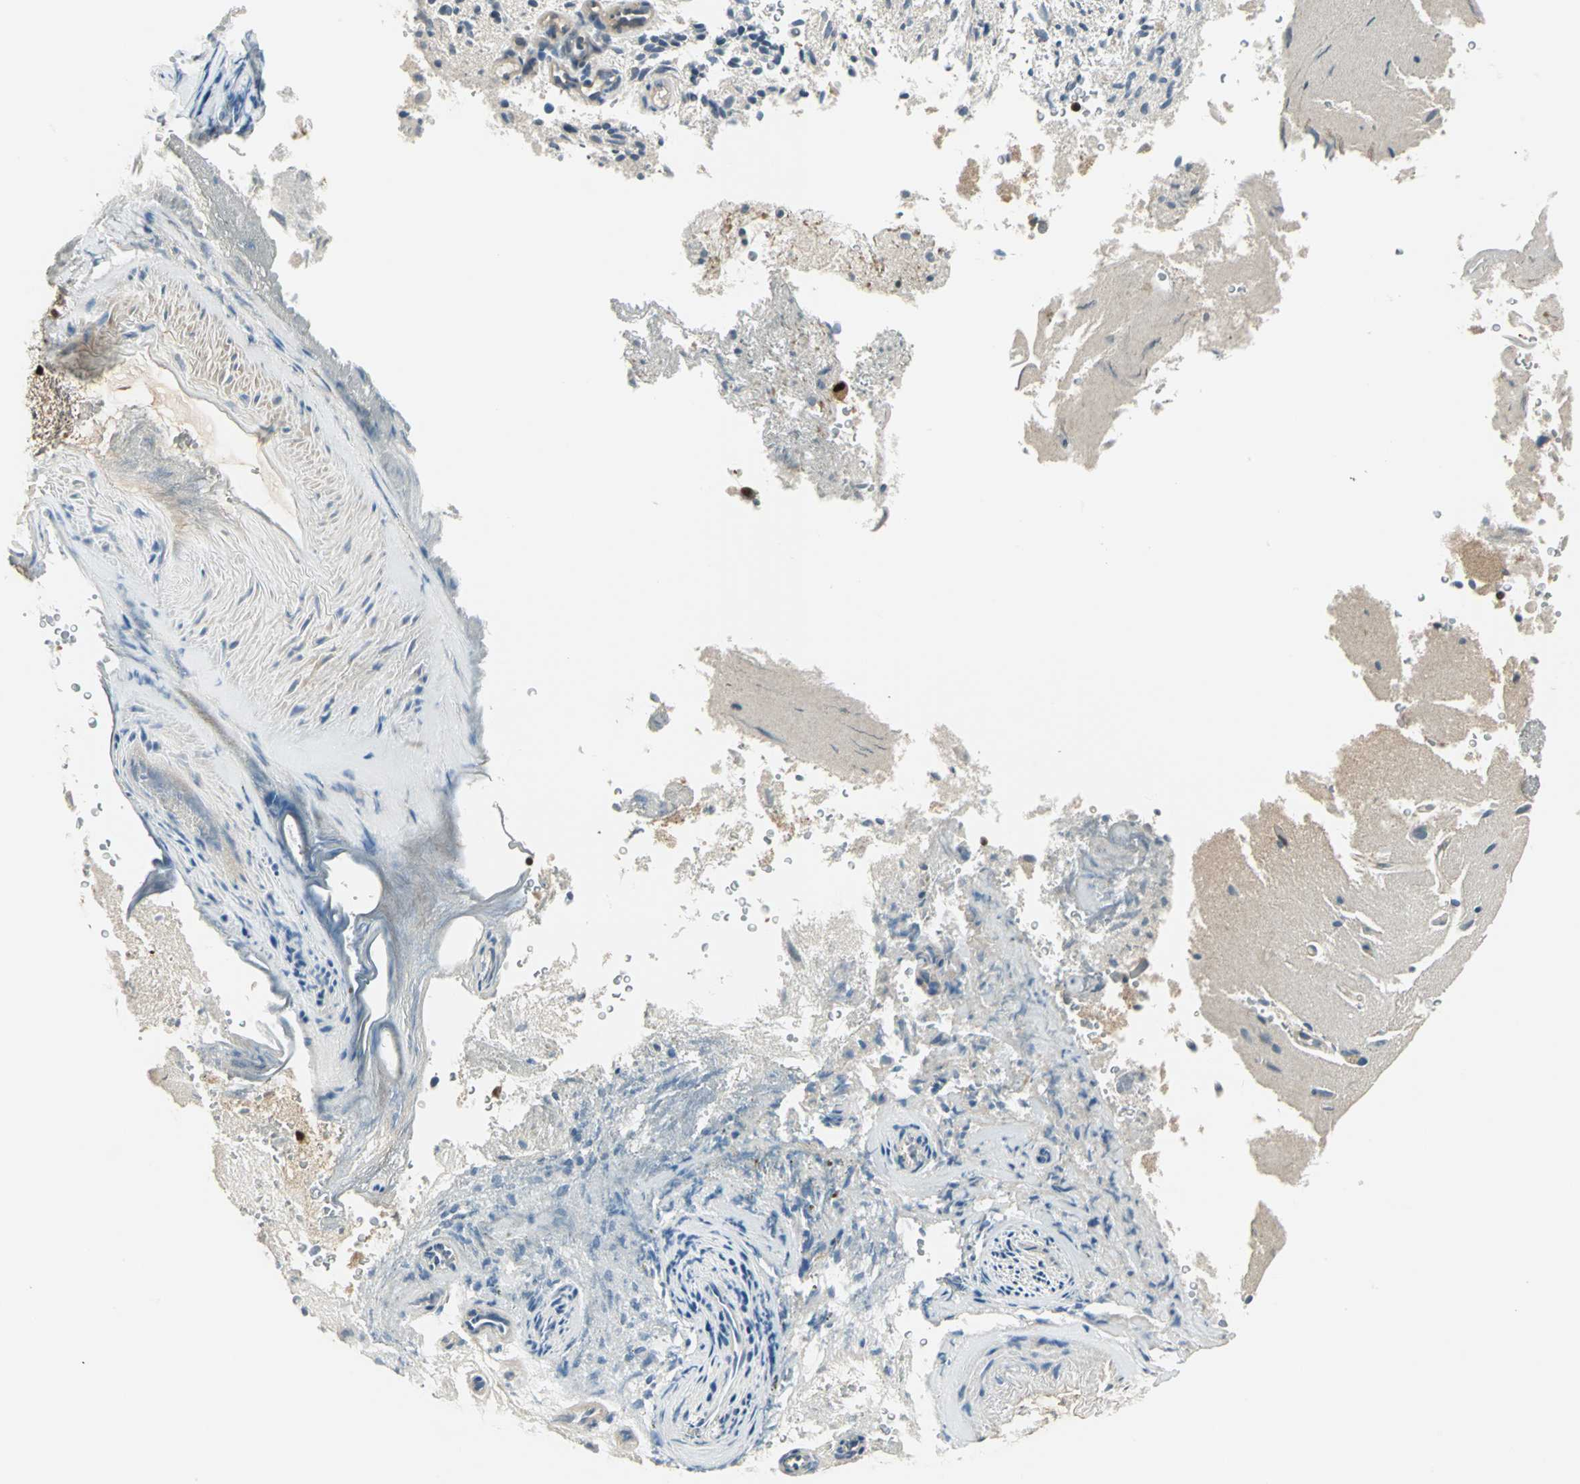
{"staining": {"intensity": "weak", "quantity": "25%-75%", "location": "cytoplasmic/membranous"}, "tissue": "glioma", "cell_type": "Tumor cells", "image_type": "cancer", "snomed": [{"axis": "morphology", "description": "Normal tissue, NOS"}, {"axis": "morphology", "description": "Glioma, malignant, High grade"}, {"axis": "topography", "description": "Cerebral cortex"}], "caption": "Protein expression analysis of human glioma reveals weak cytoplasmic/membranous expression in about 25%-75% of tumor cells. The protein of interest is stained brown, and the nuclei are stained in blue (DAB IHC with brightfield microscopy, high magnification).", "gene": "PSMC3", "patient": {"sex": "male", "age": 75}}